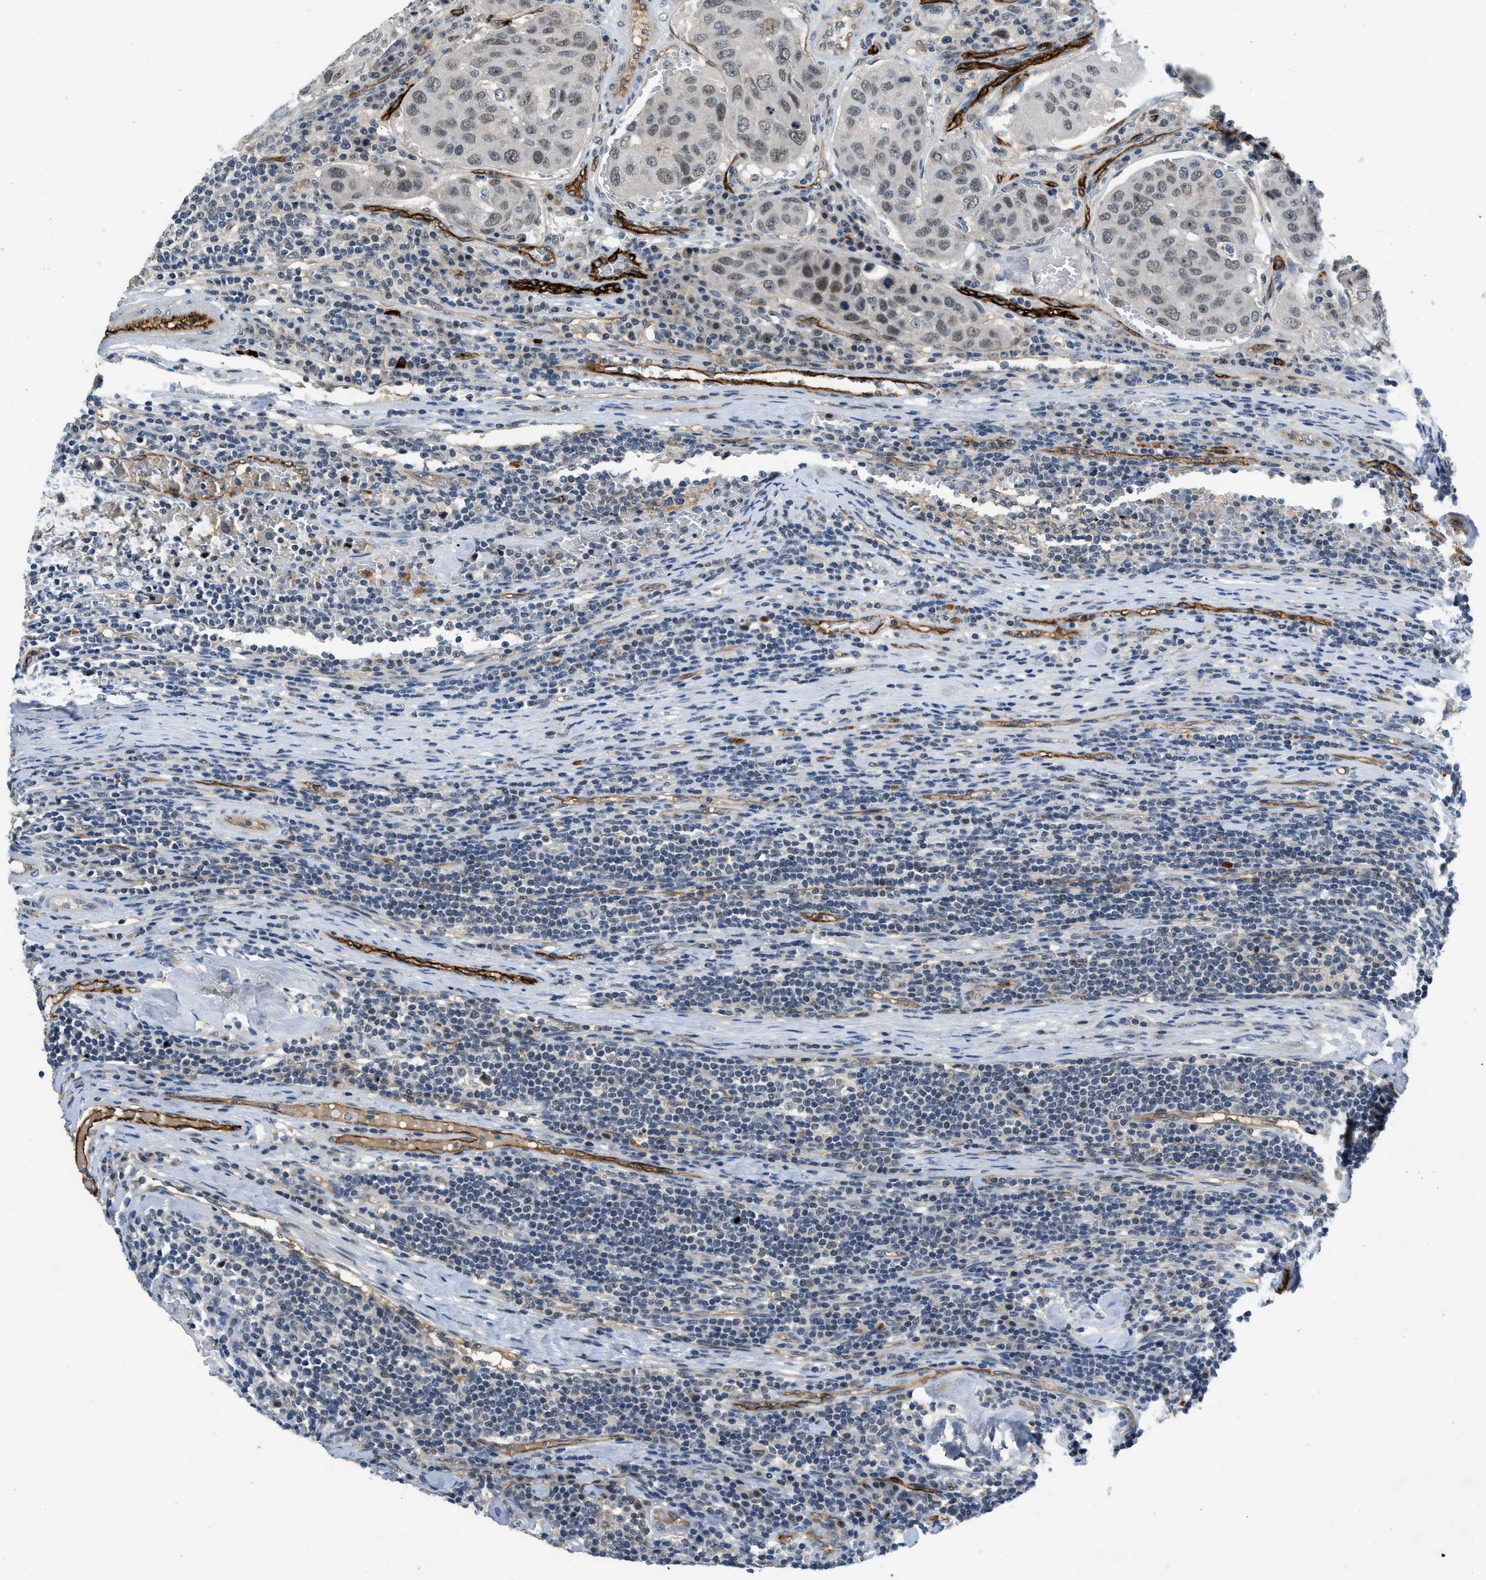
{"staining": {"intensity": "weak", "quantity": "<25%", "location": "nuclear"}, "tissue": "urothelial cancer", "cell_type": "Tumor cells", "image_type": "cancer", "snomed": [{"axis": "morphology", "description": "Urothelial carcinoma, High grade"}, {"axis": "topography", "description": "Lymph node"}, {"axis": "topography", "description": "Urinary bladder"}], "caption": "A micrograph of urothelial cancer stained for a protein shows no brown staining in tumor cells.", "gene": "SLCO2A1", "patient": {"sex": "male", "age": 51}}